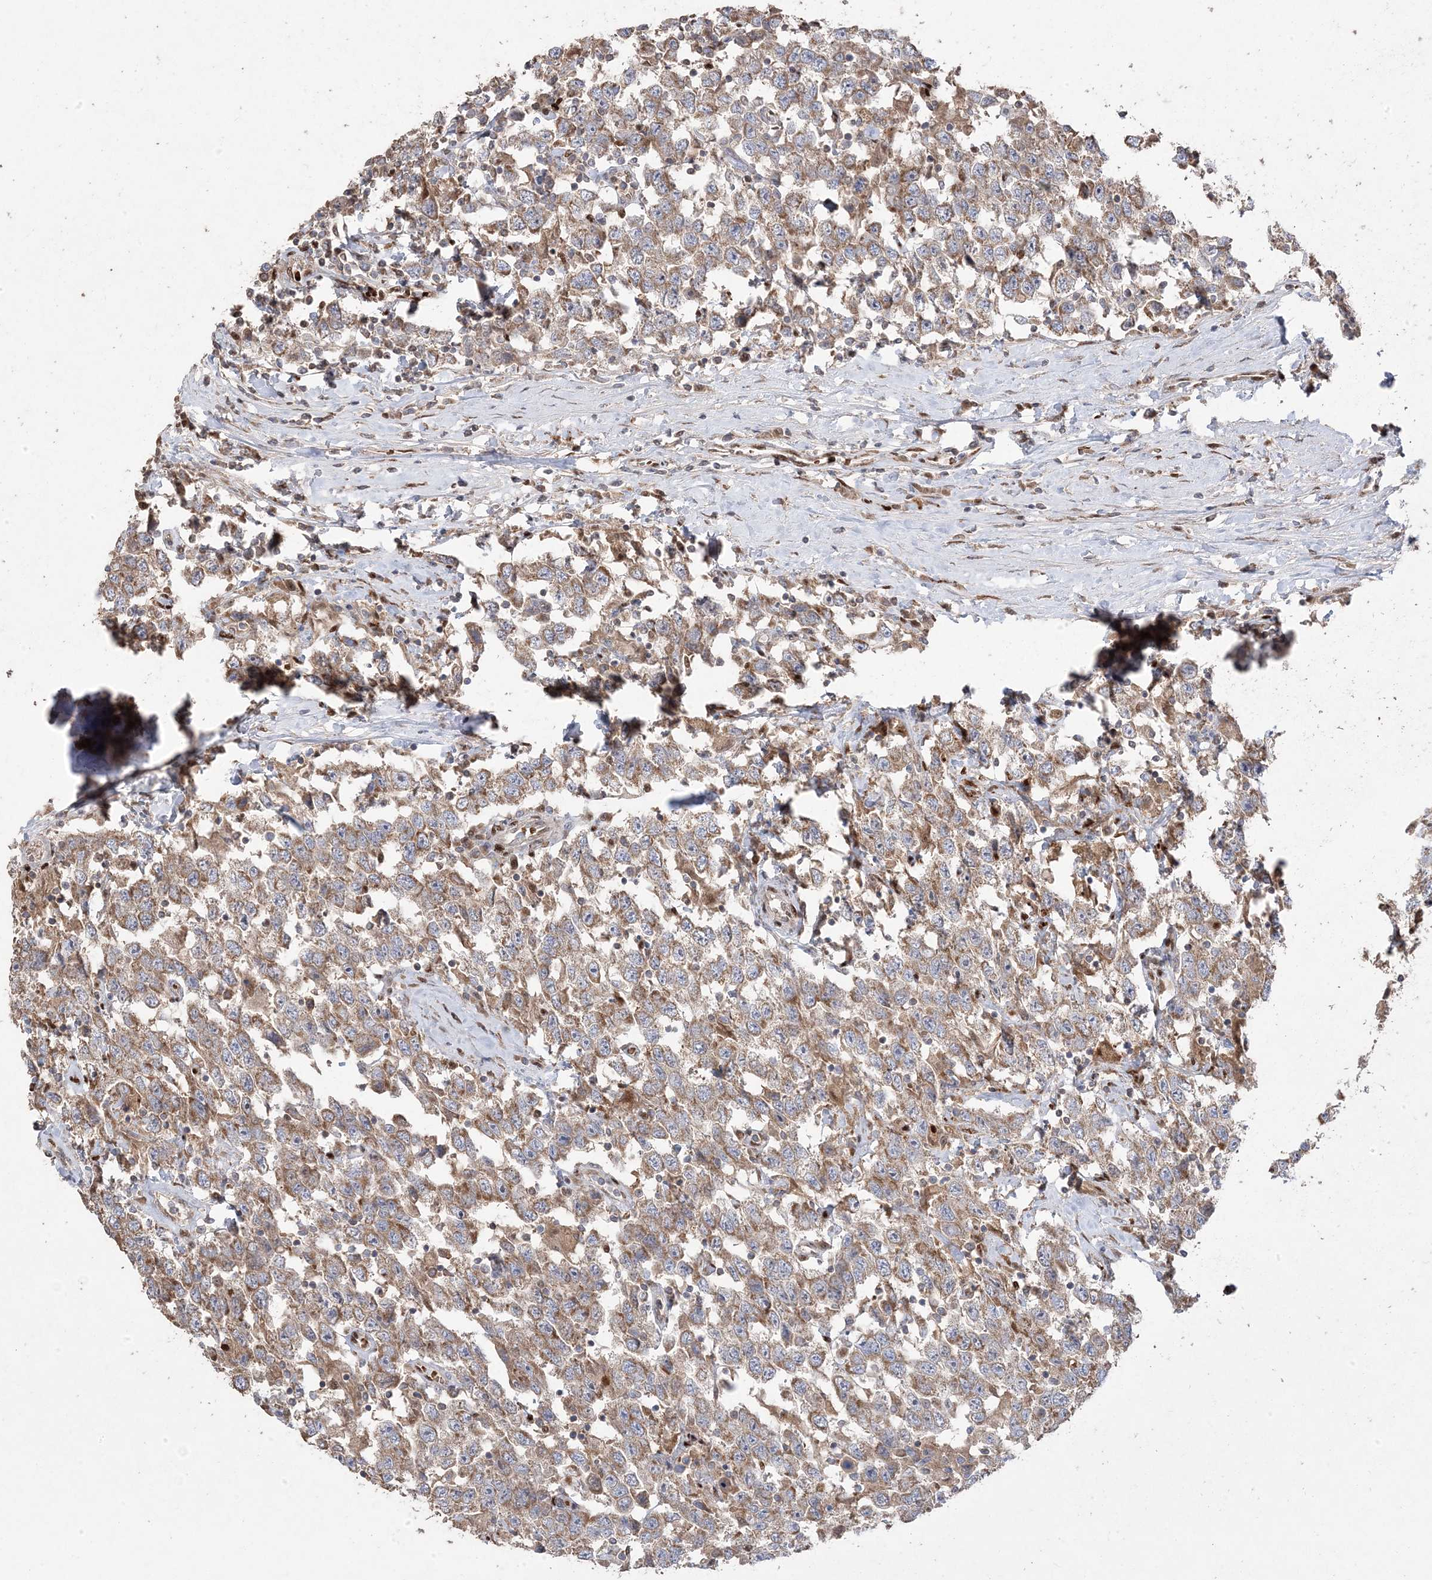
{"staining": {"intensity": "moderate", "quantity": ">75%", "location": "cytoplasmic/membranous"}, "tissue": "testis cancer", "cell_type": "Tumor cells", "image_type": "cancer", "snomed": [{"axis": "morphology", "description": "Seminoma, NOS"}, {"axis": "topography", "description": "Testis"}], "caption": "IHC (DAB) staining of testis cancer displays moderate cytoplasmic/membranous protein expression in about >75% of tumor cells.", "gene": "PPOX", "patient": {"sex": "male", "age": 41}}